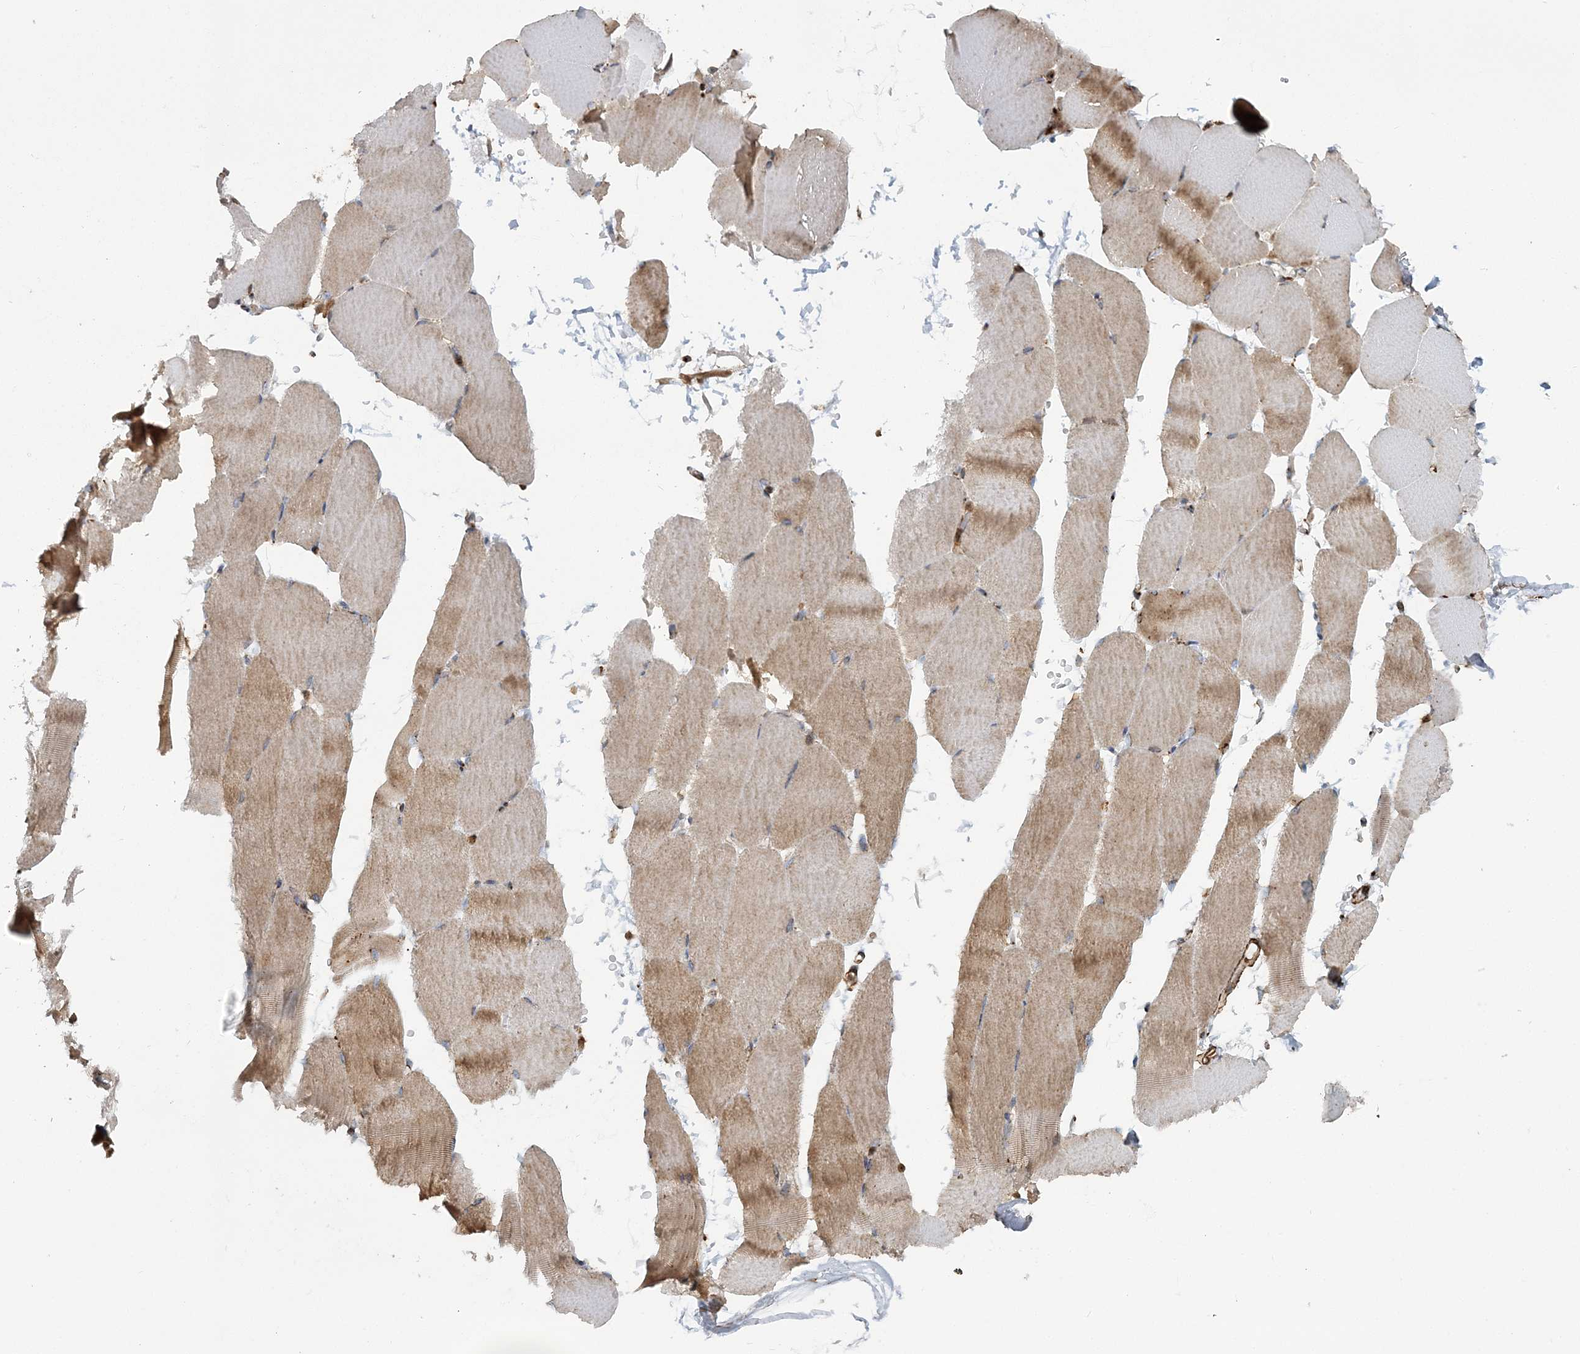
{"staining": {"intensity": "moderate", "quantity": "25%-75%", "location": "cytoplasmic/membranous"}, "tissue": "skeletal muscle", "cell_type": "Myocytes", "image_type": "normal", "snomed": [{"axis": "morphology", "description": "Normal tissue, NOS"}, {"axis": "topography", "description": "Skeletal muscle"}, {"axis": "topography", "description": "Parathyroid gland"}], "caption": "Unremarkable skeletal muscle reveals moderate cytoplasmic/membranous staining in approximately 25%-75% of myocytes.", "gene": "TRAF3IP2", "patient": {"sex": "female", "age": 37}}